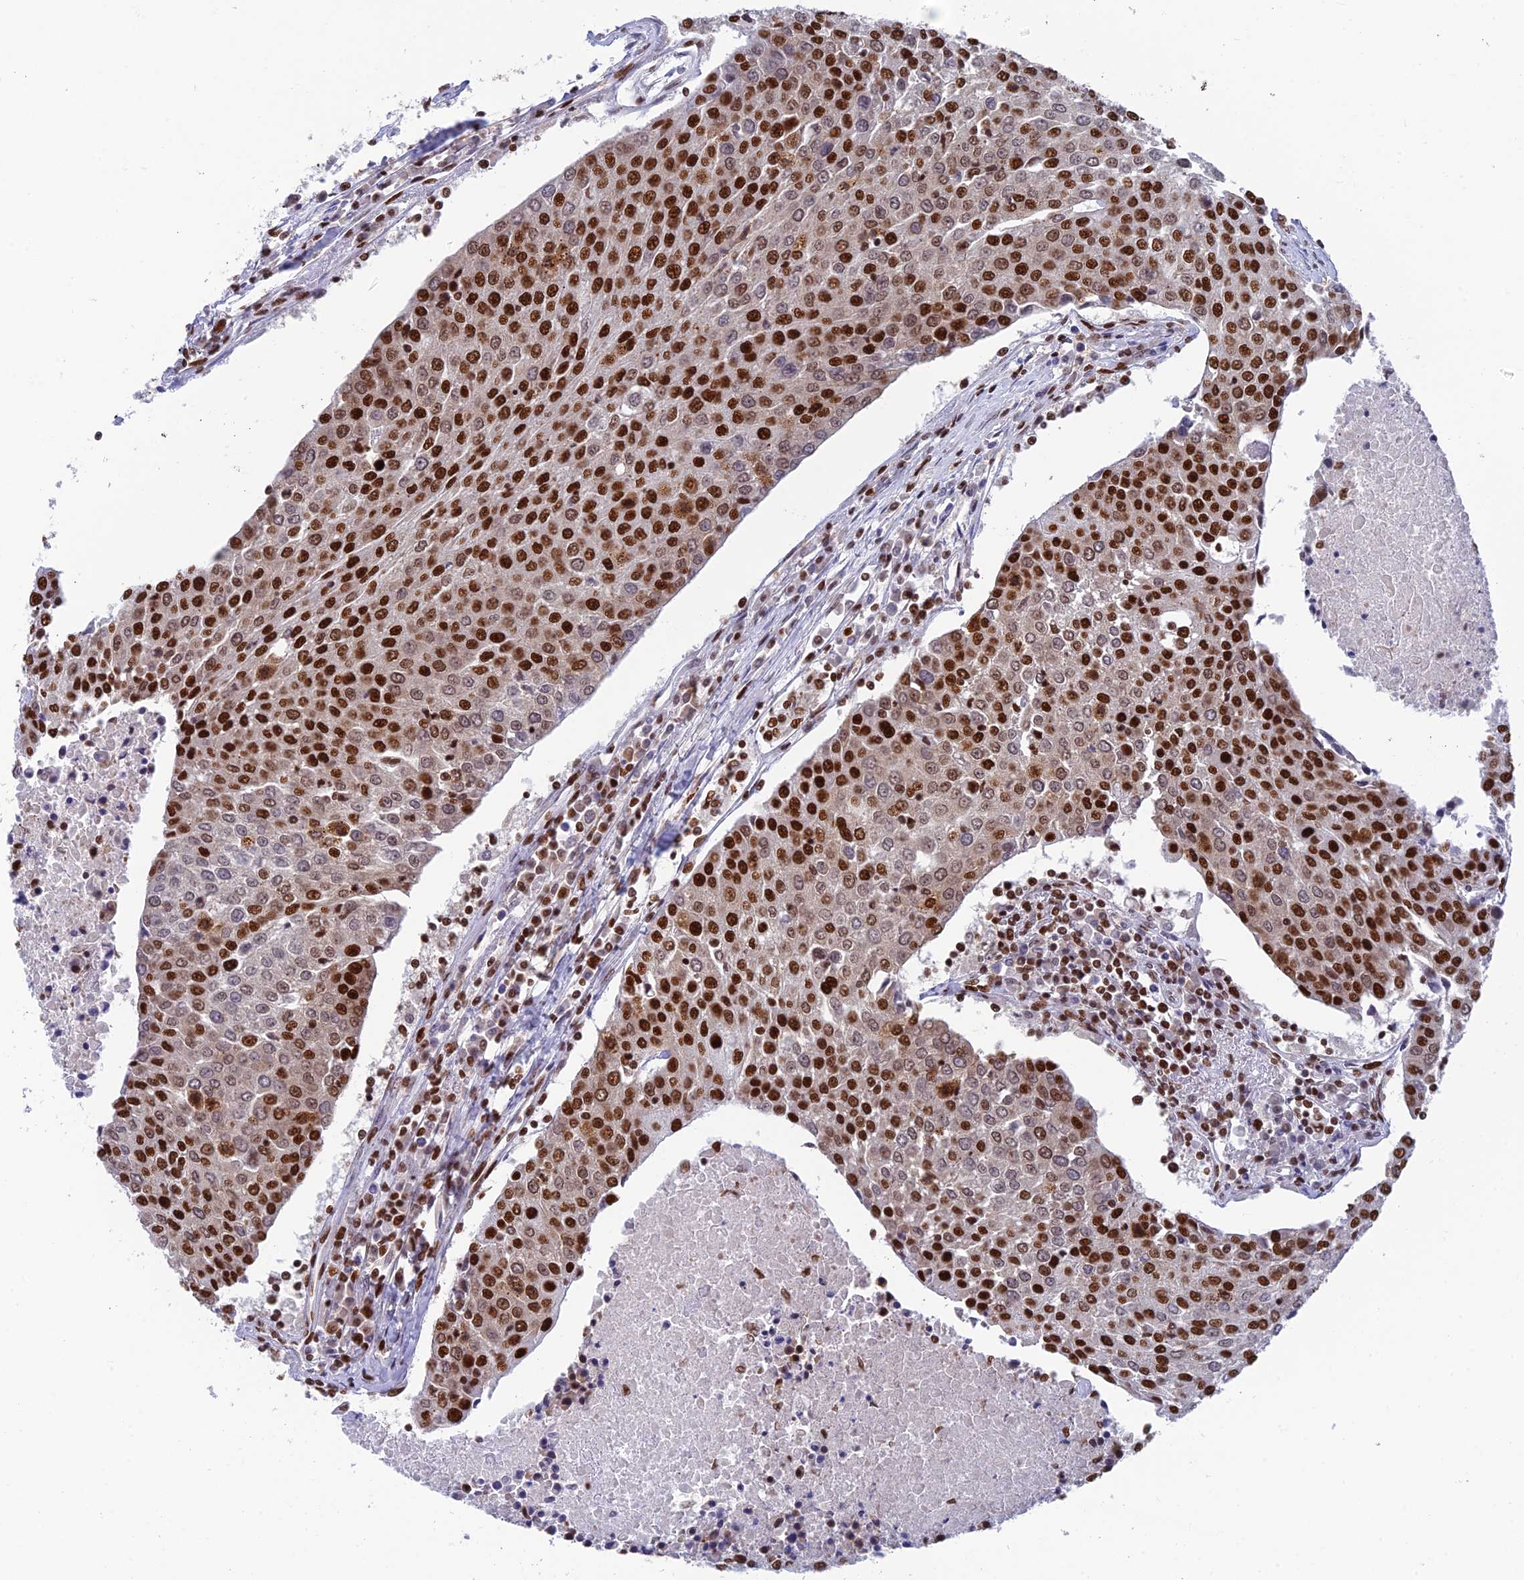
{"staining": {"intensity": "strong", "quantity": ">75%", "location": "nuclear"}, "tissue": "urothelial cancer", "cell_type": "Tumor cells", "image_type": "cancer", "snomed": [{"axis": "morphology", "description": "Urothelial carcinoma, High grade"}, {"axis": "topography", "description": "Urinary bladder"}], "caption": "Immunohistochemistry image of human urothelial cancer stained for a protein (brown), which demonstrates high levels of strong nuclear expression in about >75% of tumor cells.", "gene": "EEF1AKMT3", "patient": {"sex": "female", "age": 85}}